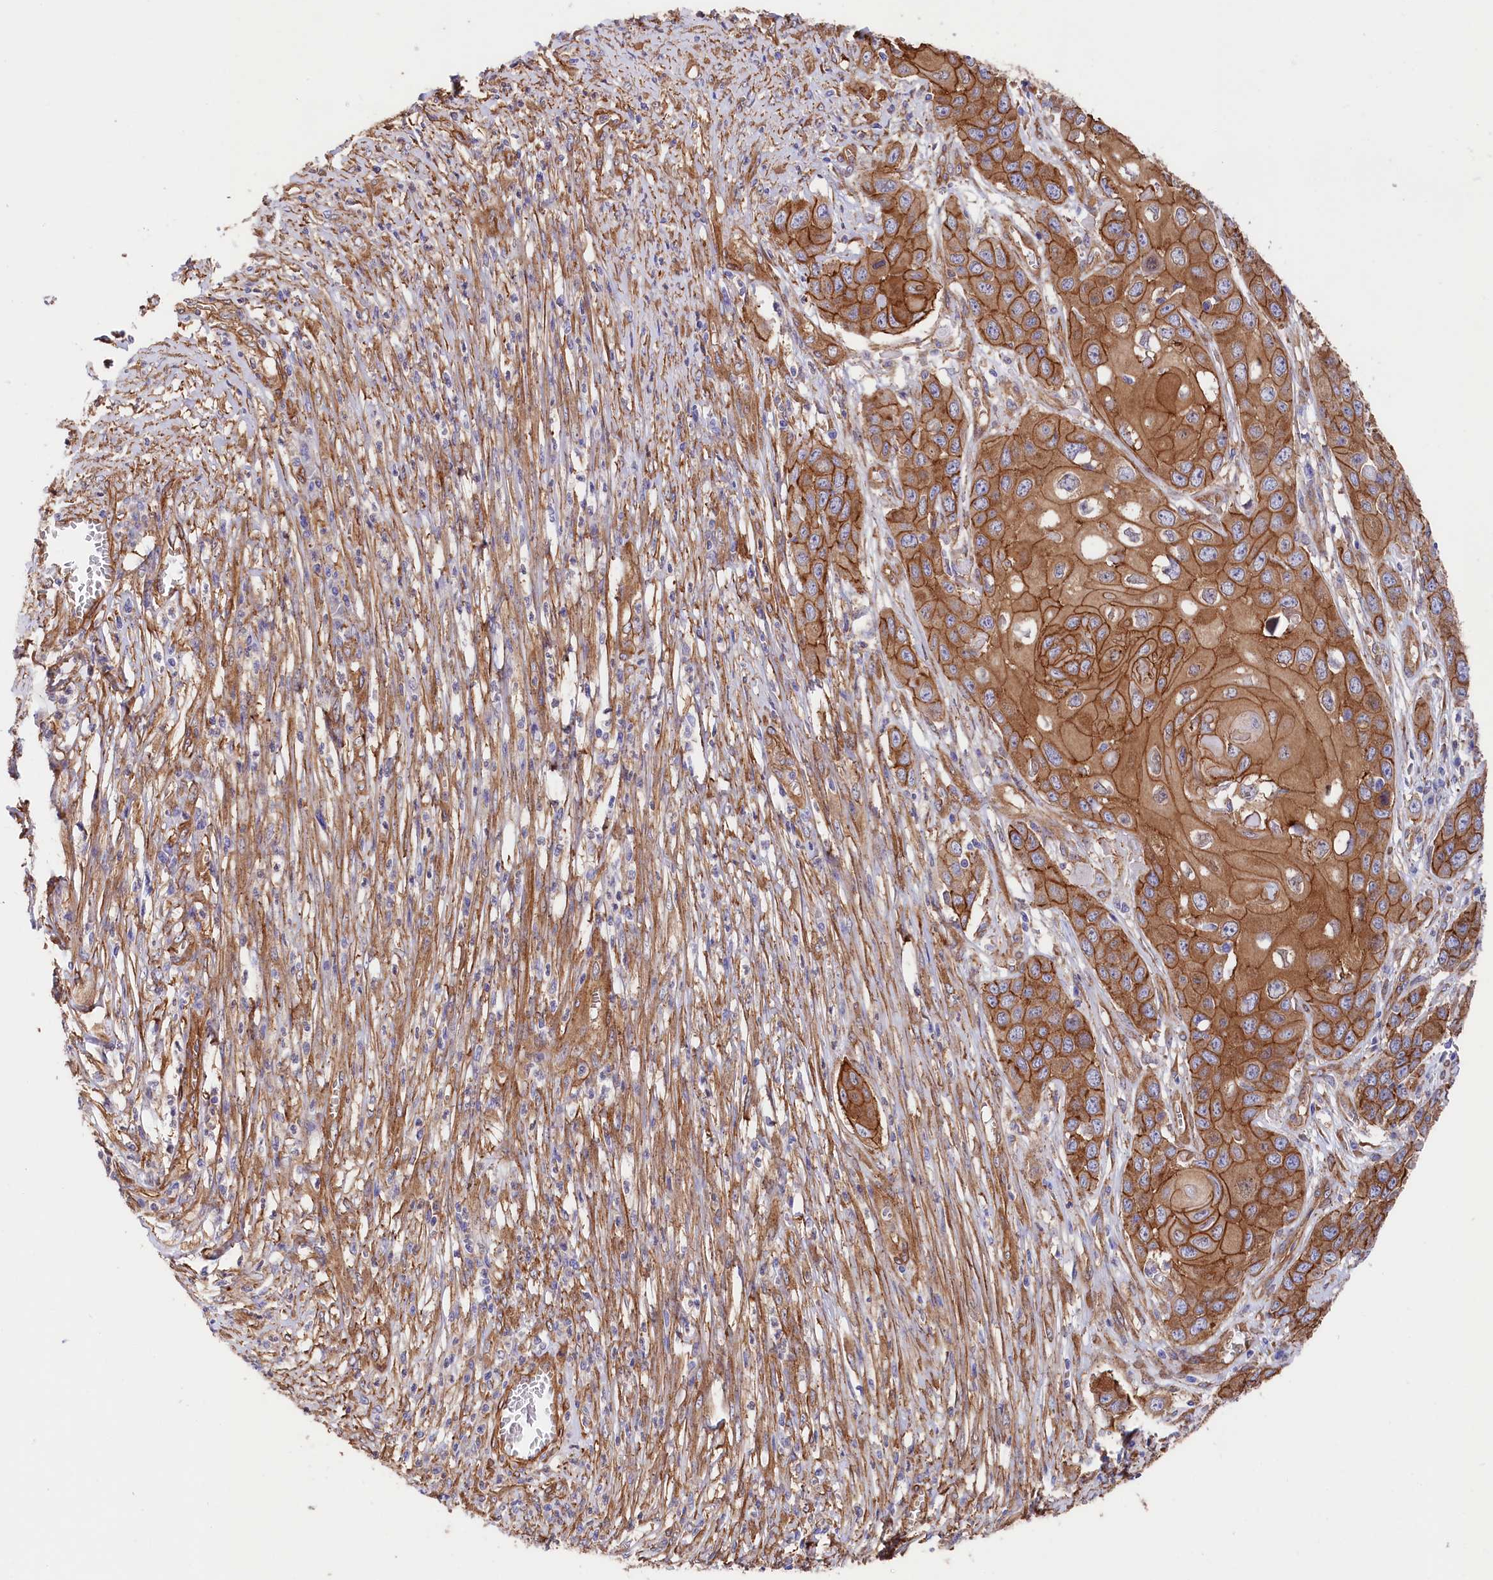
{"staining": {"intensity": "strong", "quantity": ">75%", "location": "cytoplasmic/membranous"}, "tissue": "skin cancer", "cell_type": "Tumor cells", "image_type": "cancer", "snomed": [{"axis": "morphology", "description": "Squamous cell carcinoma, NOS"}, {"axis": "topography", "description": "Skin"}], "caption": "A micrograph showing strong cytoplasmic/membranous staining in about >75% of tumor cells in skin cancer, as visualized by brown immunohistochemical staining.", "gene": "TNKS1BP1", "patient": {"sex": "male", "age": 55}}